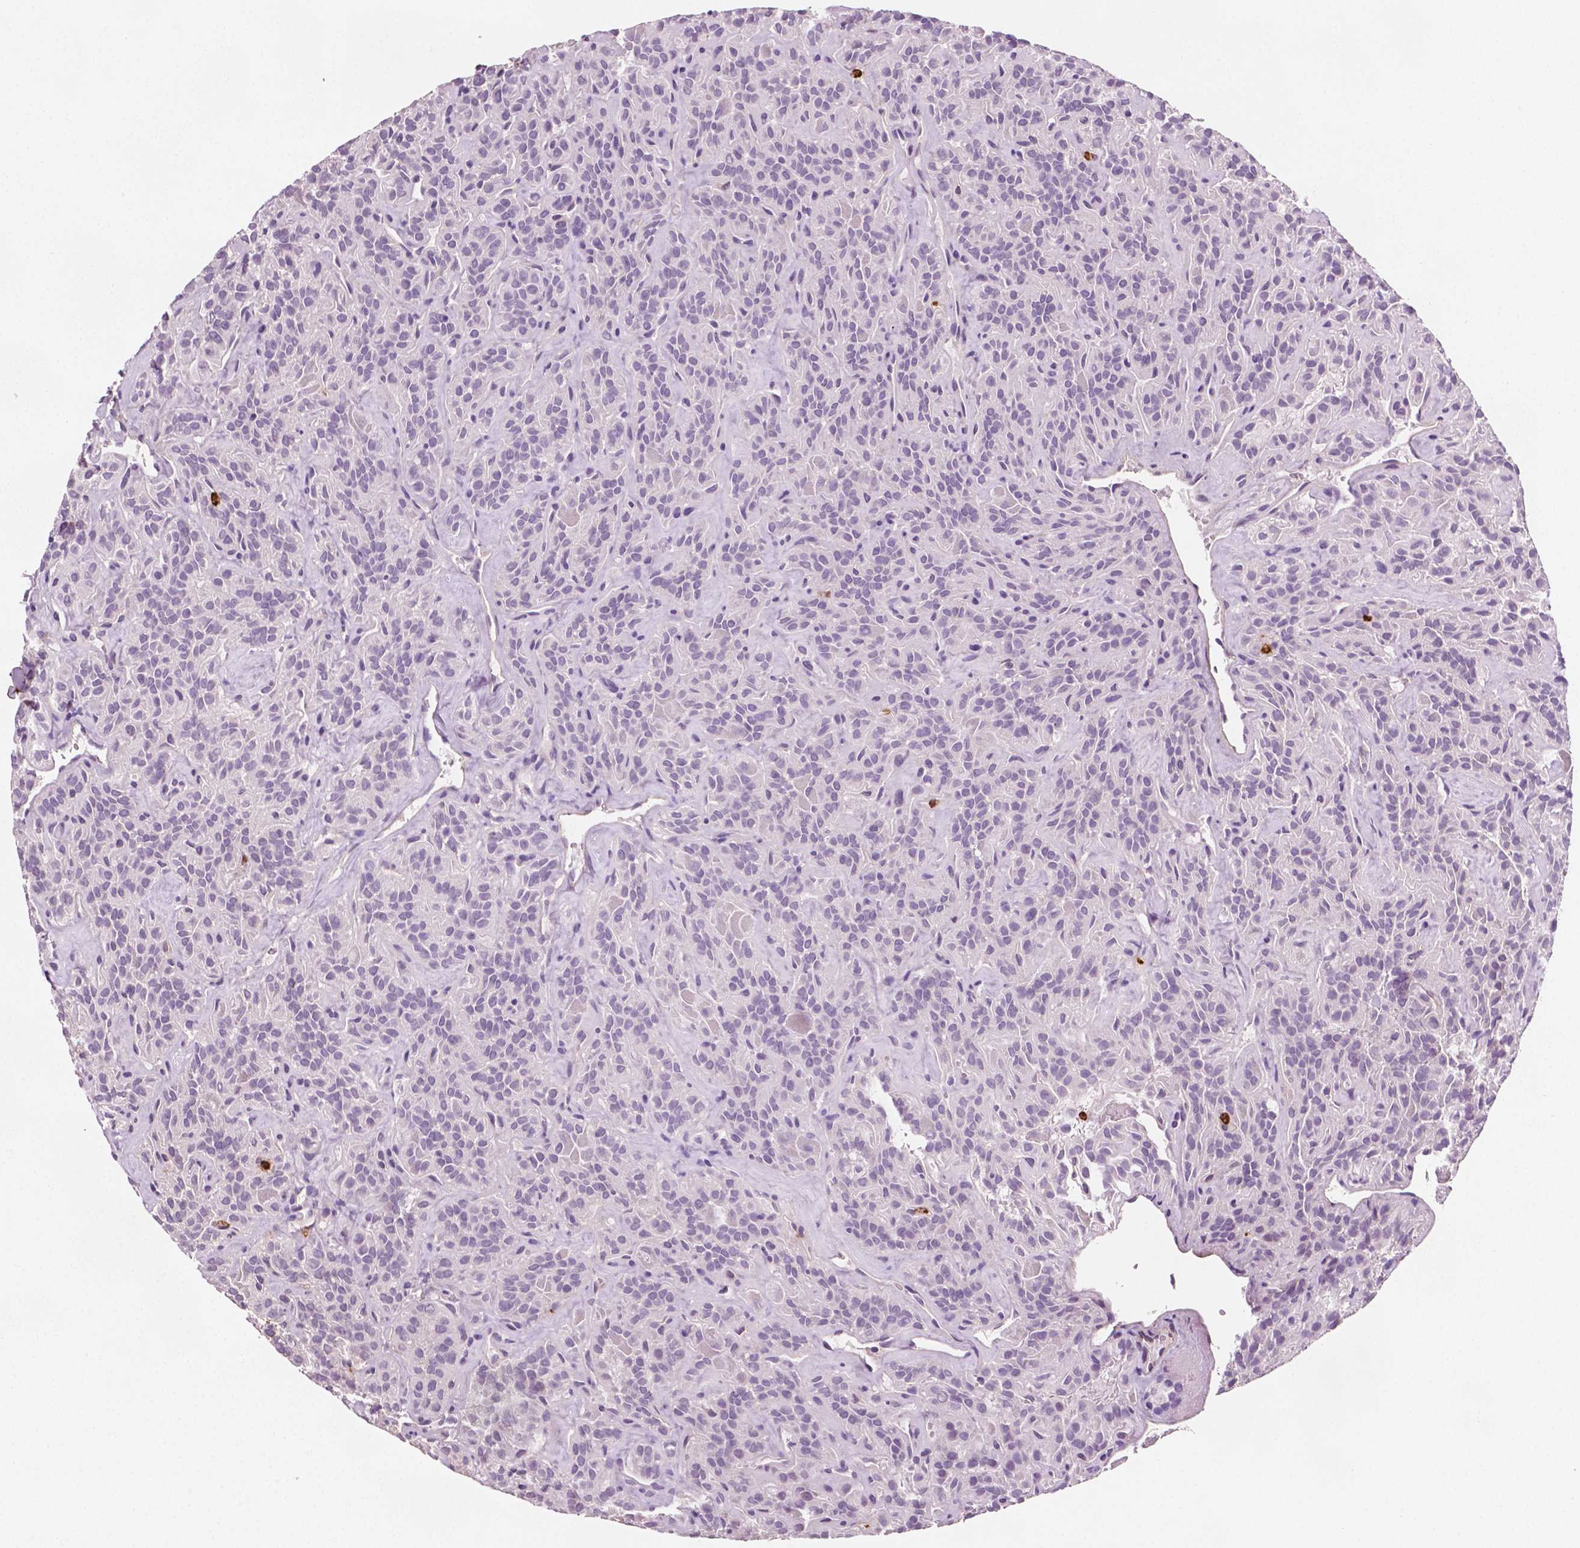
{"staining": {"intensity": "negative", "quantity": "none", "location": "none"}, "tissue": "thyroid cancer", "cell_type": "Tumor cells", "image_type": "cancer", "snomed": [{"axis": "morphology", "description": "Papillary adenocarcinoma, NOS"}, {"axis": "topography", "description": "Thyroid gland"}], "caption": "The IHC photomicrograph has no significant staining in tumor cells of thyroid cancer tissue.", "gene": "PTX3", "patient": {"sex": "female", "age": 45}}